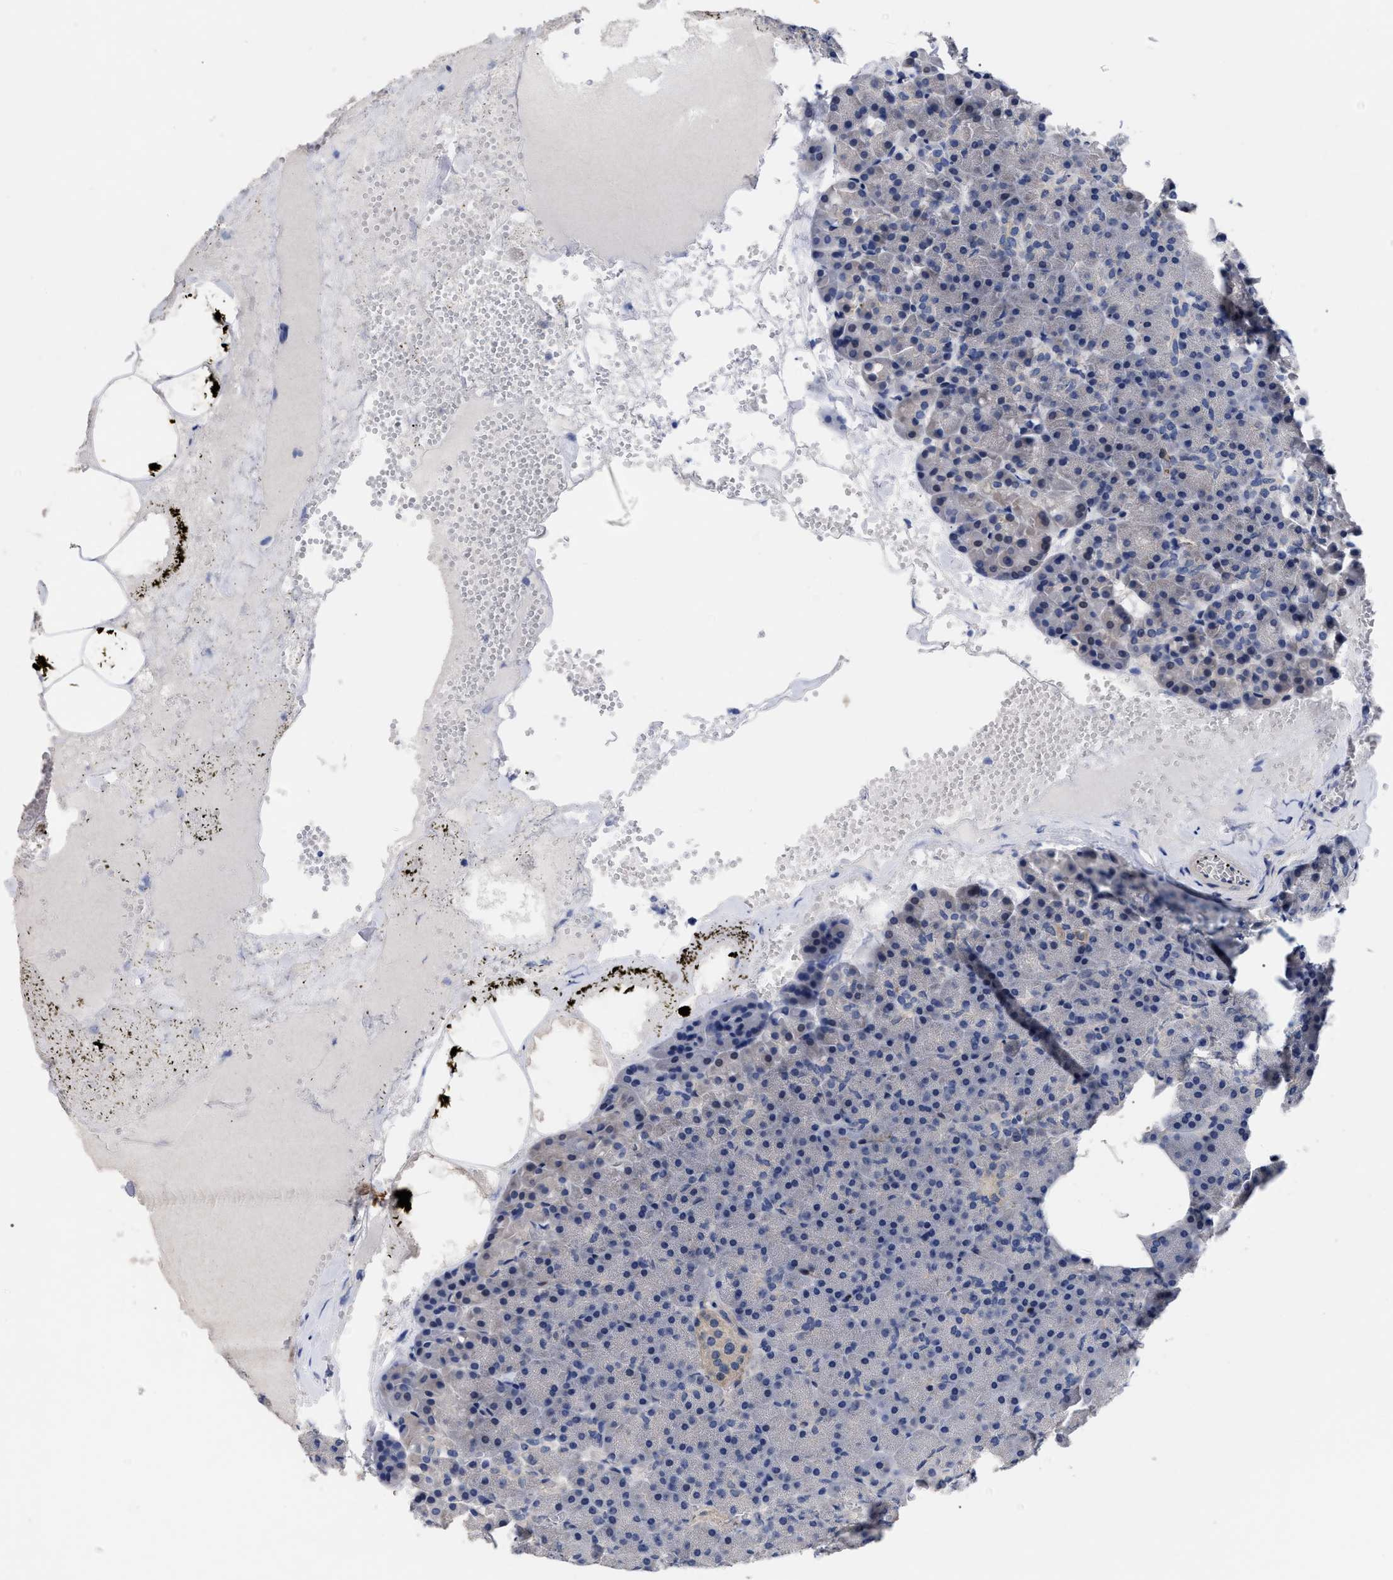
{"staining": {"intensity": "negative", "quantity": "none", "location": "none"}, "tissue": "pancreas", "cell_type": "Exocrine glandular cells", "image_type": "normal", "snomed": [{"axis": "morphology", "description": "Normal tissue, NOS"}, {"axis": "morphology", "description": "Carcinoid, malignant, NOS"}, {"axis": "topography", "description": "Pancreas"}], "caption": "DAB (3,3'-diaminobenzidine) immunohistochemical staining of benign human pancreas shows no significant positivity in exocrine glandular cells. The staining is performed using DAB (3,3'-diaminobenzidine) brown chromogen with nuclei counter-stained in using hematoxylin.", "gene": "CCN5", "patient": {"sex": "female", "age": 35}}